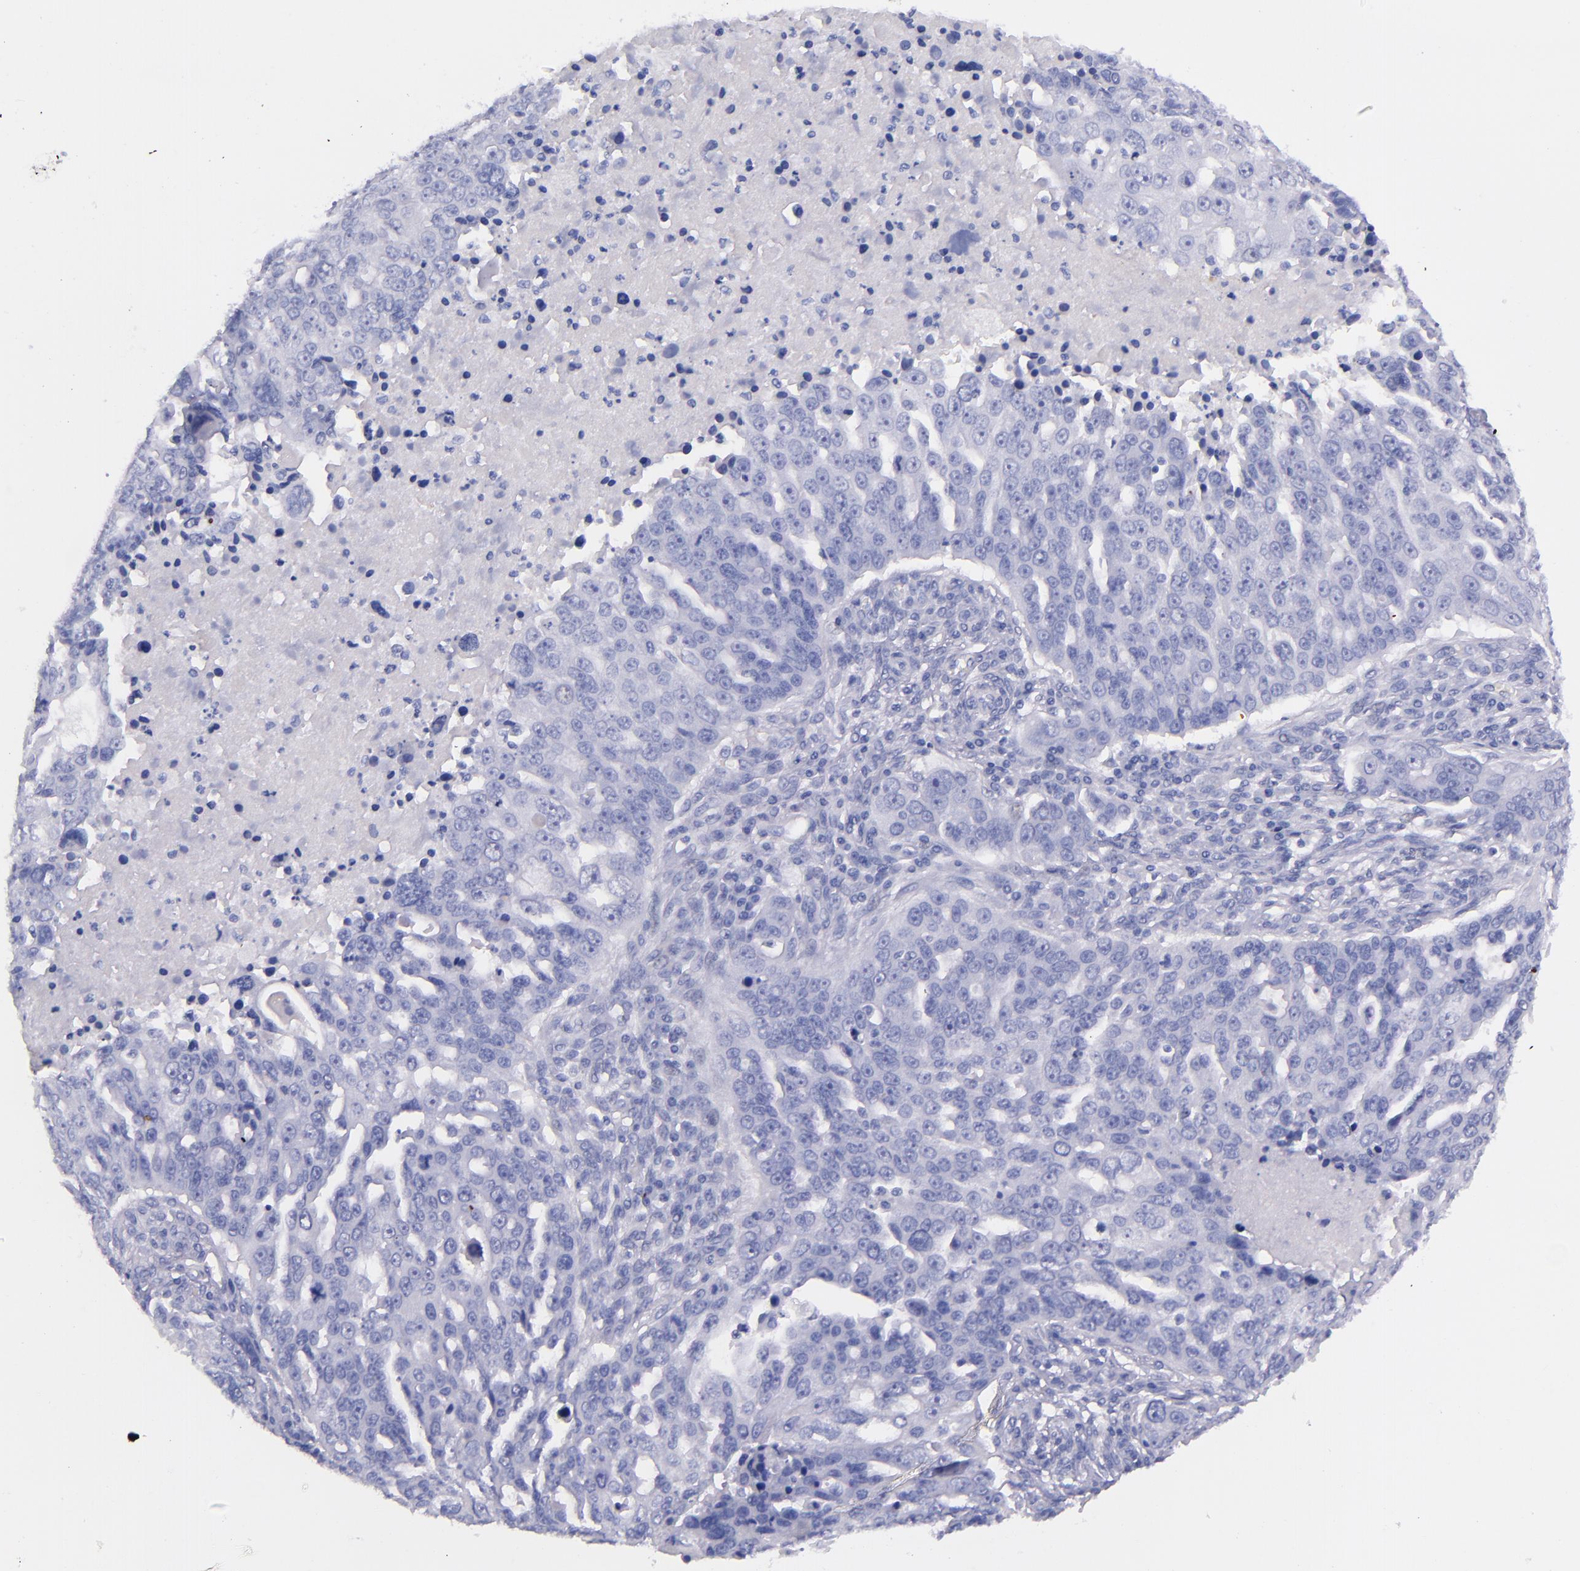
{"staining": {"intensity": "negative", "quantity": "none", "location": "none"}, "tissue": "ovarian cancer", "cell_type": "Tumor cells", "image_type": "cancer", "snomed": [{"axis": "morphology", "description": "Carcinoma, endometroid"}, {"axis": "topography", "description": "Ovary"}], "caption": "Photomicrograph shows no protein staining in tumor cells of endometroid carcinoma (ovarian) tissue. Nuclei are stained in blue.", "gene": "SFTPA2", "patient": {"sex": "female", "age": 75}}